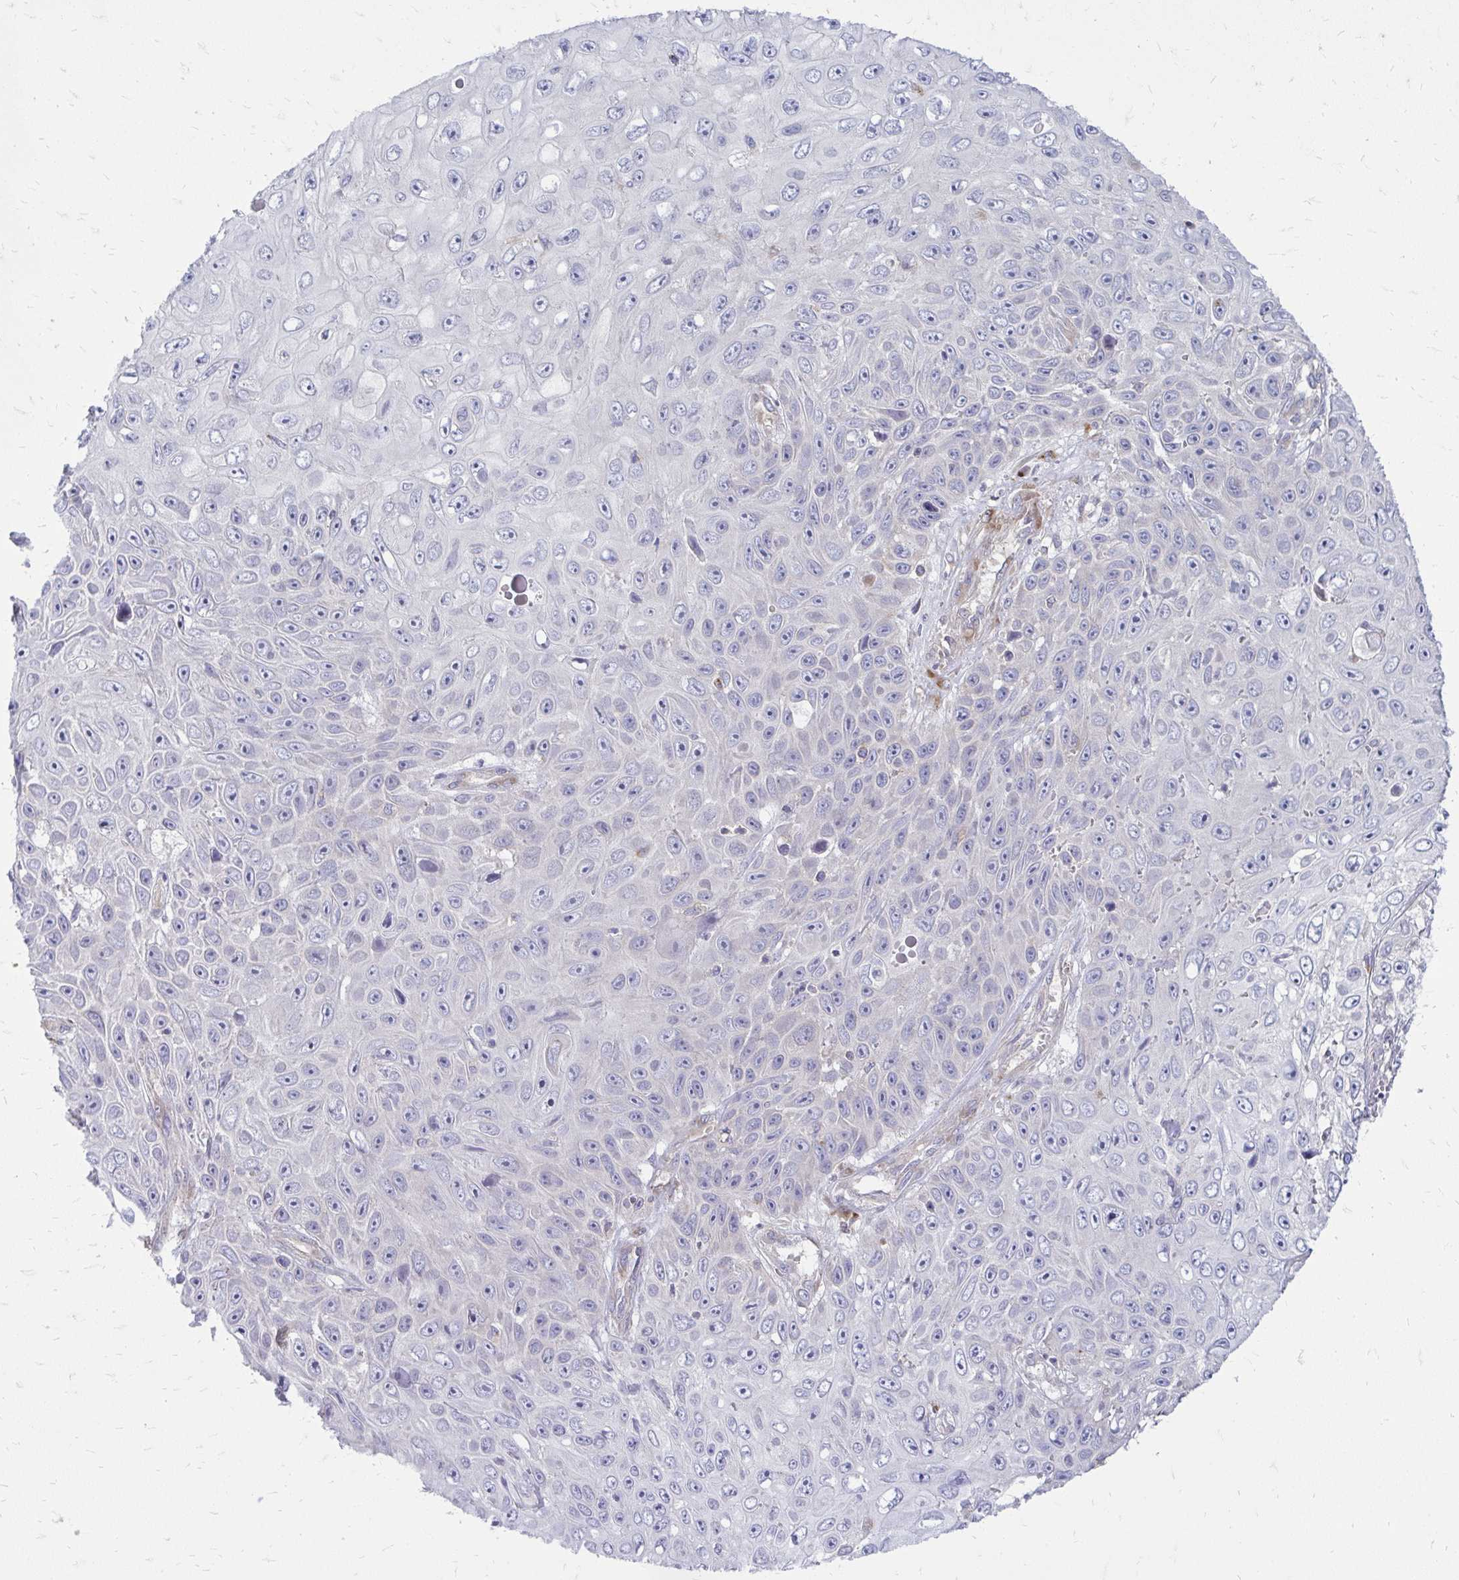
{"staining": {"intensity": "negative", "quantity": "none", "location": "none"}, "tissue": "skin cancer", "cell_type": "Tumor cells", "image_type": "cancer", "snomed": [{"axis": "morphology", "description": "Squamous cell carcinoma, NOS"}, {"axis": "topography", "description": "Skin"}], "caption": "Tumor cells are negative for brown protein staining in skin cancer. (DAB (3,3'-diaminobenzidine) IHC with hematoxylin counter stain).", "gene": "ASAP1", "patient": {"sex": "male", "age": 82}}